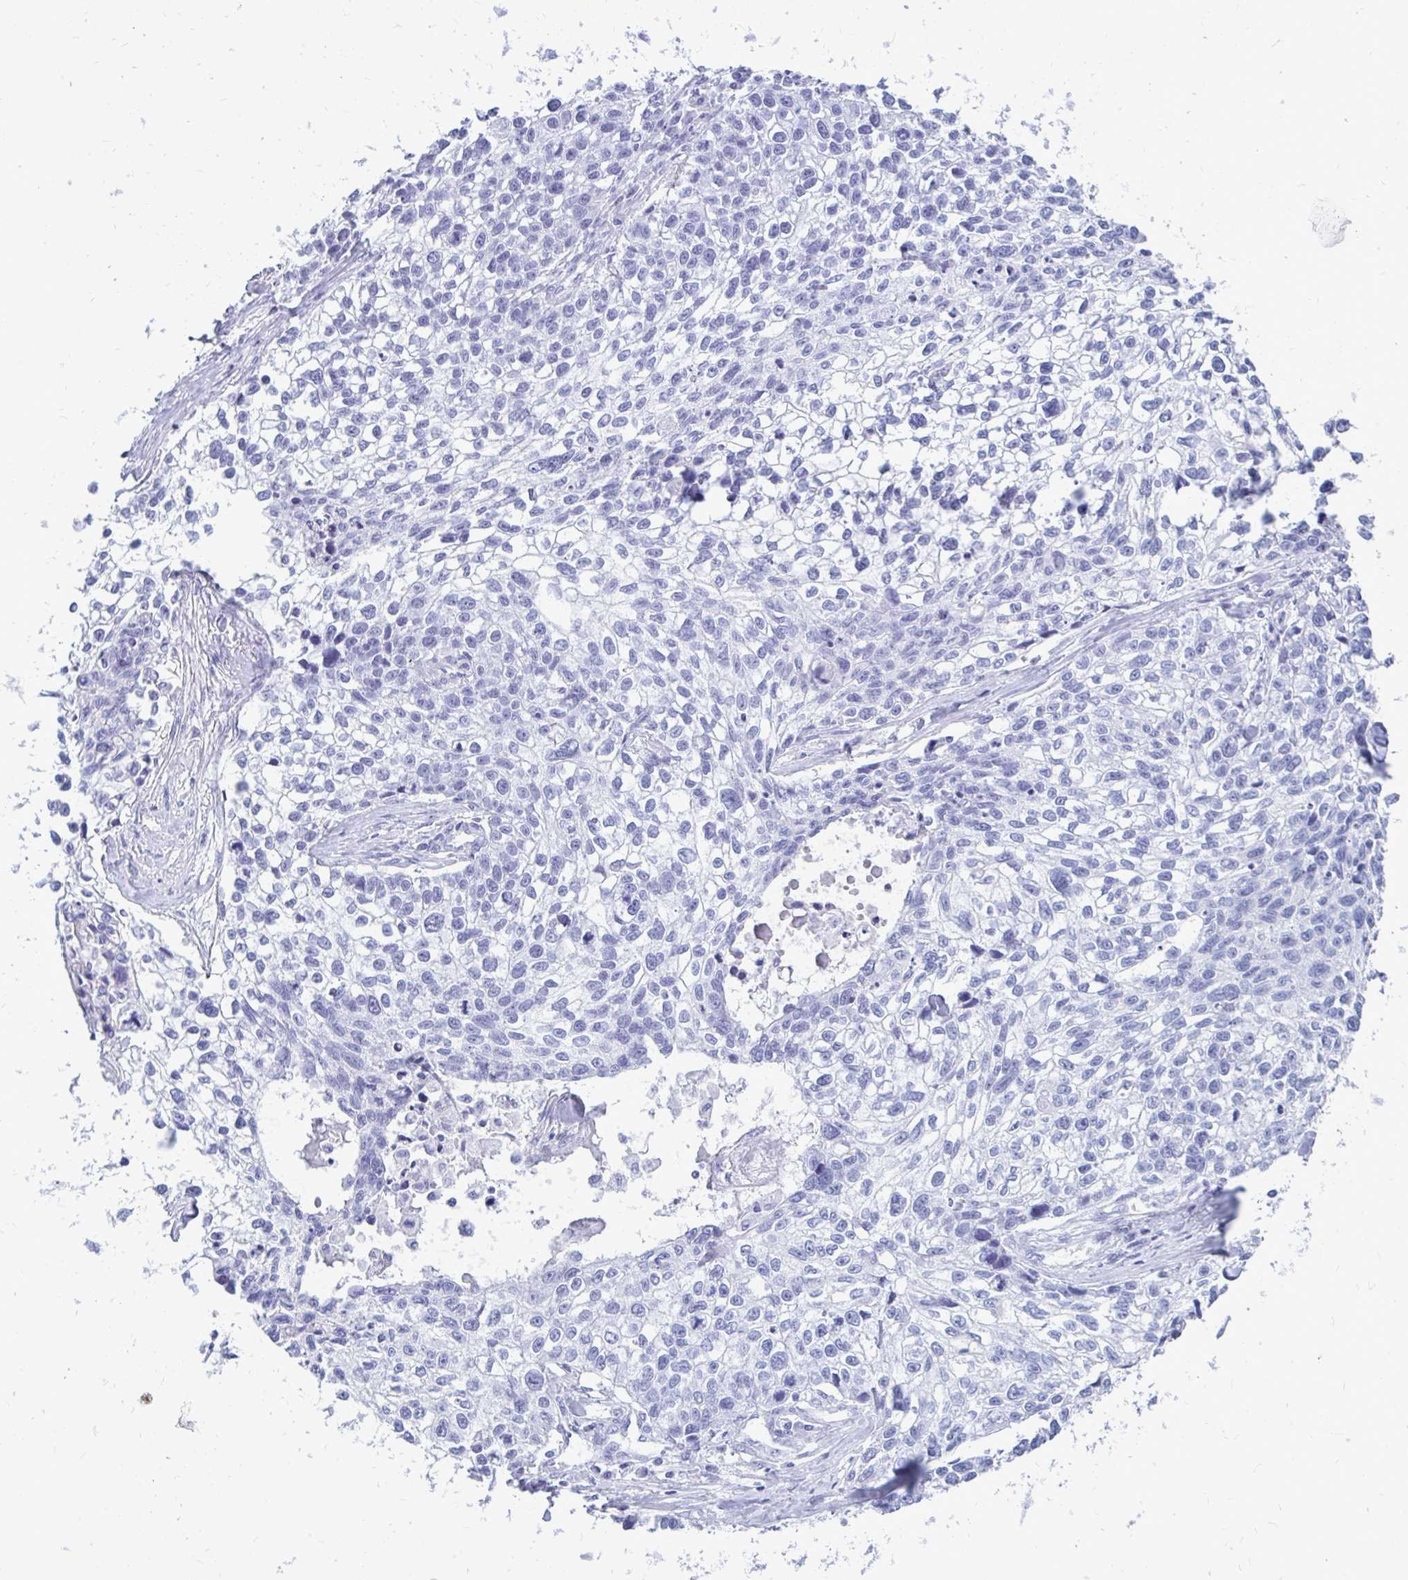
{"staining": {"intensity": "negative", "quantity": "none", "location": "none"}, "tissue": "lung cancer", "cell_type": "Tumor cells", "image_type": "cancer", "snomed": [{"axis": "morphology", "description": "Squamous cell carcinoma, NOS"}, {"axis": "topography", "description": "Lung"}], "caption": "The immunohistochemistry (IHC) micrograph has no significant positivity in tumor cells of lung cancer tissue.", "gene": "OR10R2", "patient": {"sex": "male", "age": 74}}